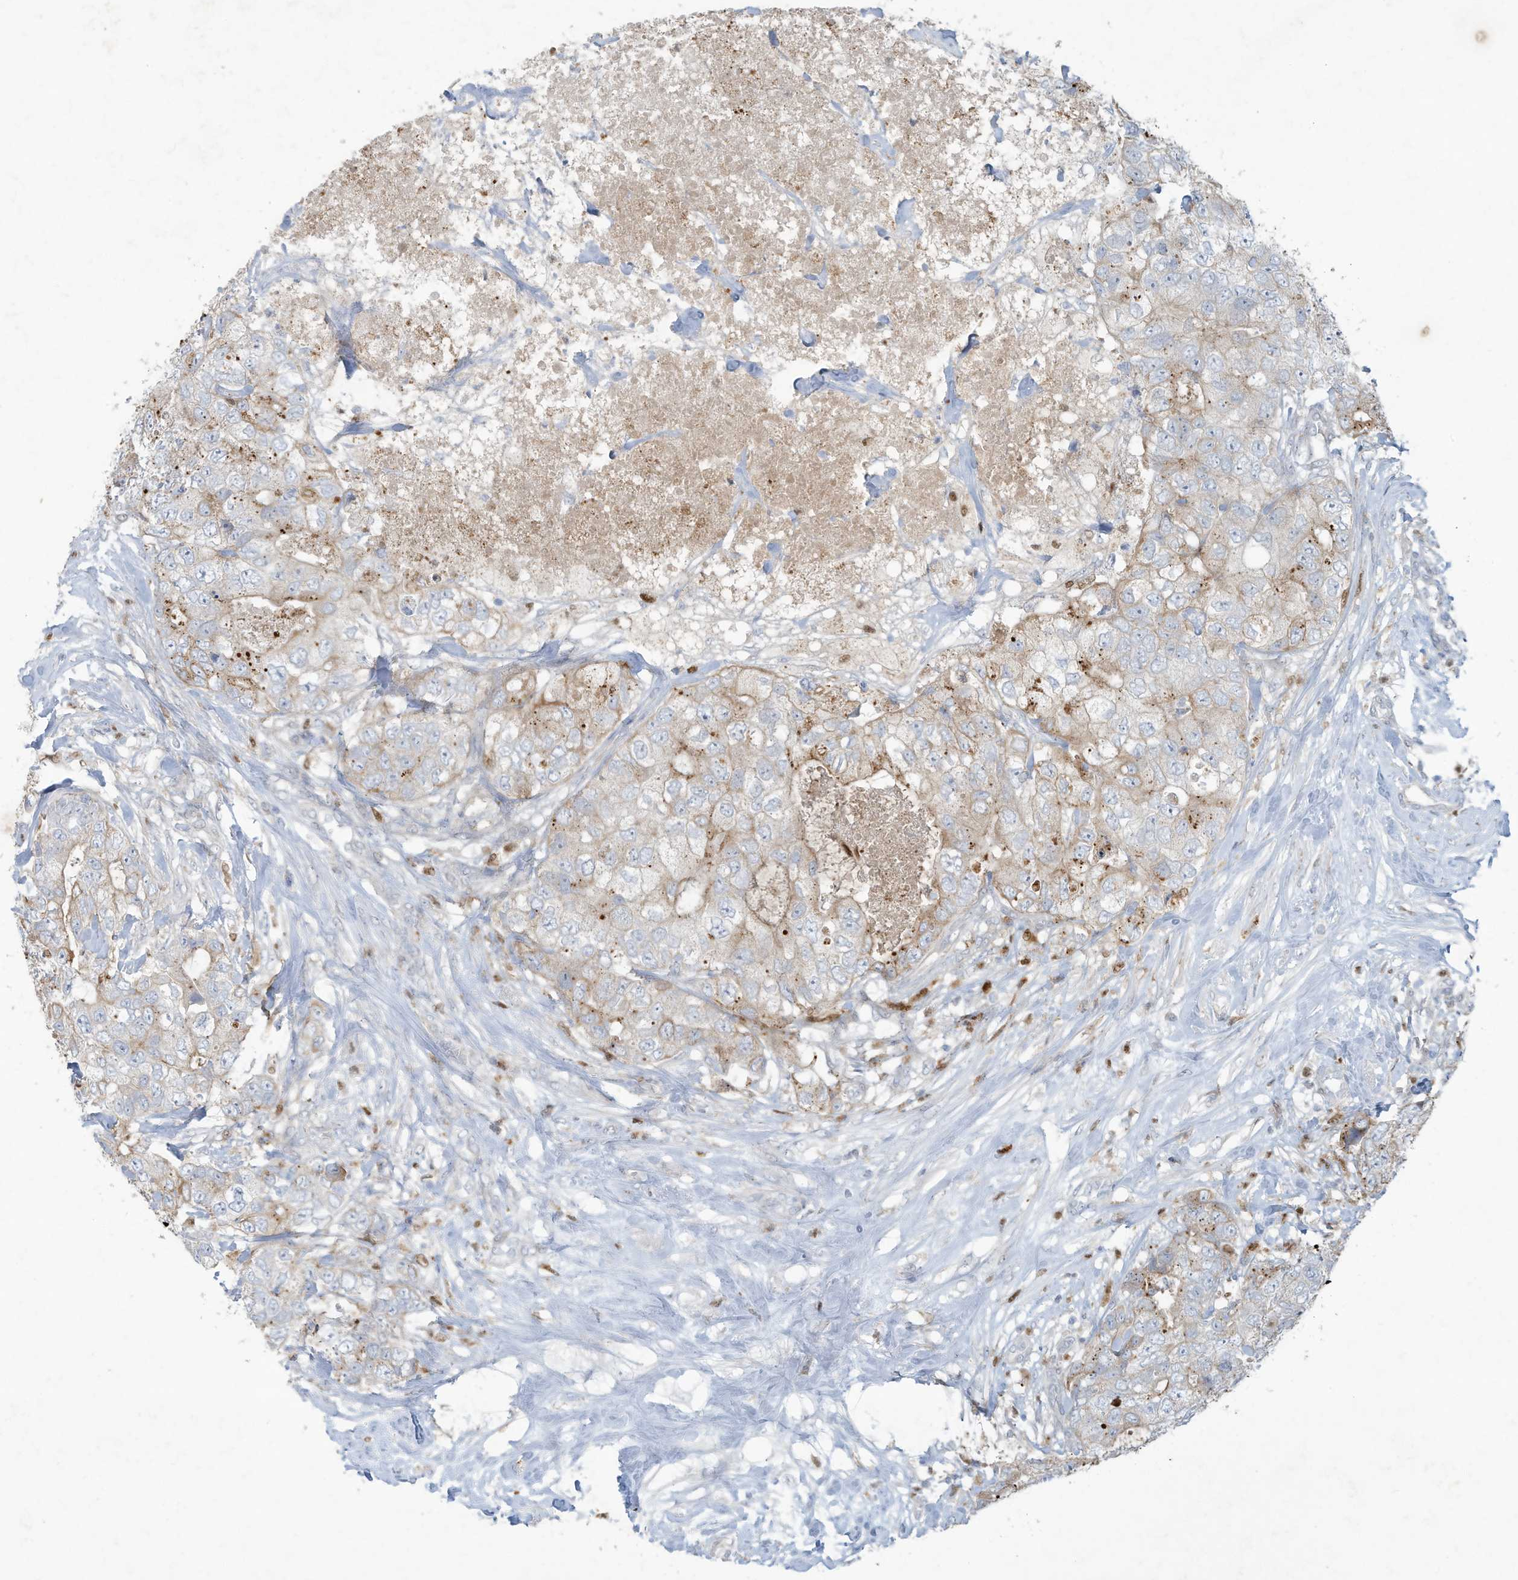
{"staining": {"intensity": "weak", "quantity": ">75%", "location": "cytoplasmic/membranous"}, "tissue": "breast cancer", "cell_type": "Tumor cells", "image_type": "cancer", "snomed": [{"axis": "morphology", "description": "Duct carcinoma"}, {"axis": "topography", "description": "Breast"}], "caption": "DAB immunohistochemical staining of human intraductal carcinoma (breast) displays weak cytoplasmic/membranous protein expression in about >75% of tumor cells. The protein of interest is shown in brown color, while the nuclei are stained blue.", "gene": "TUBE1", "patient": {"sex": "female", "age": 62}}